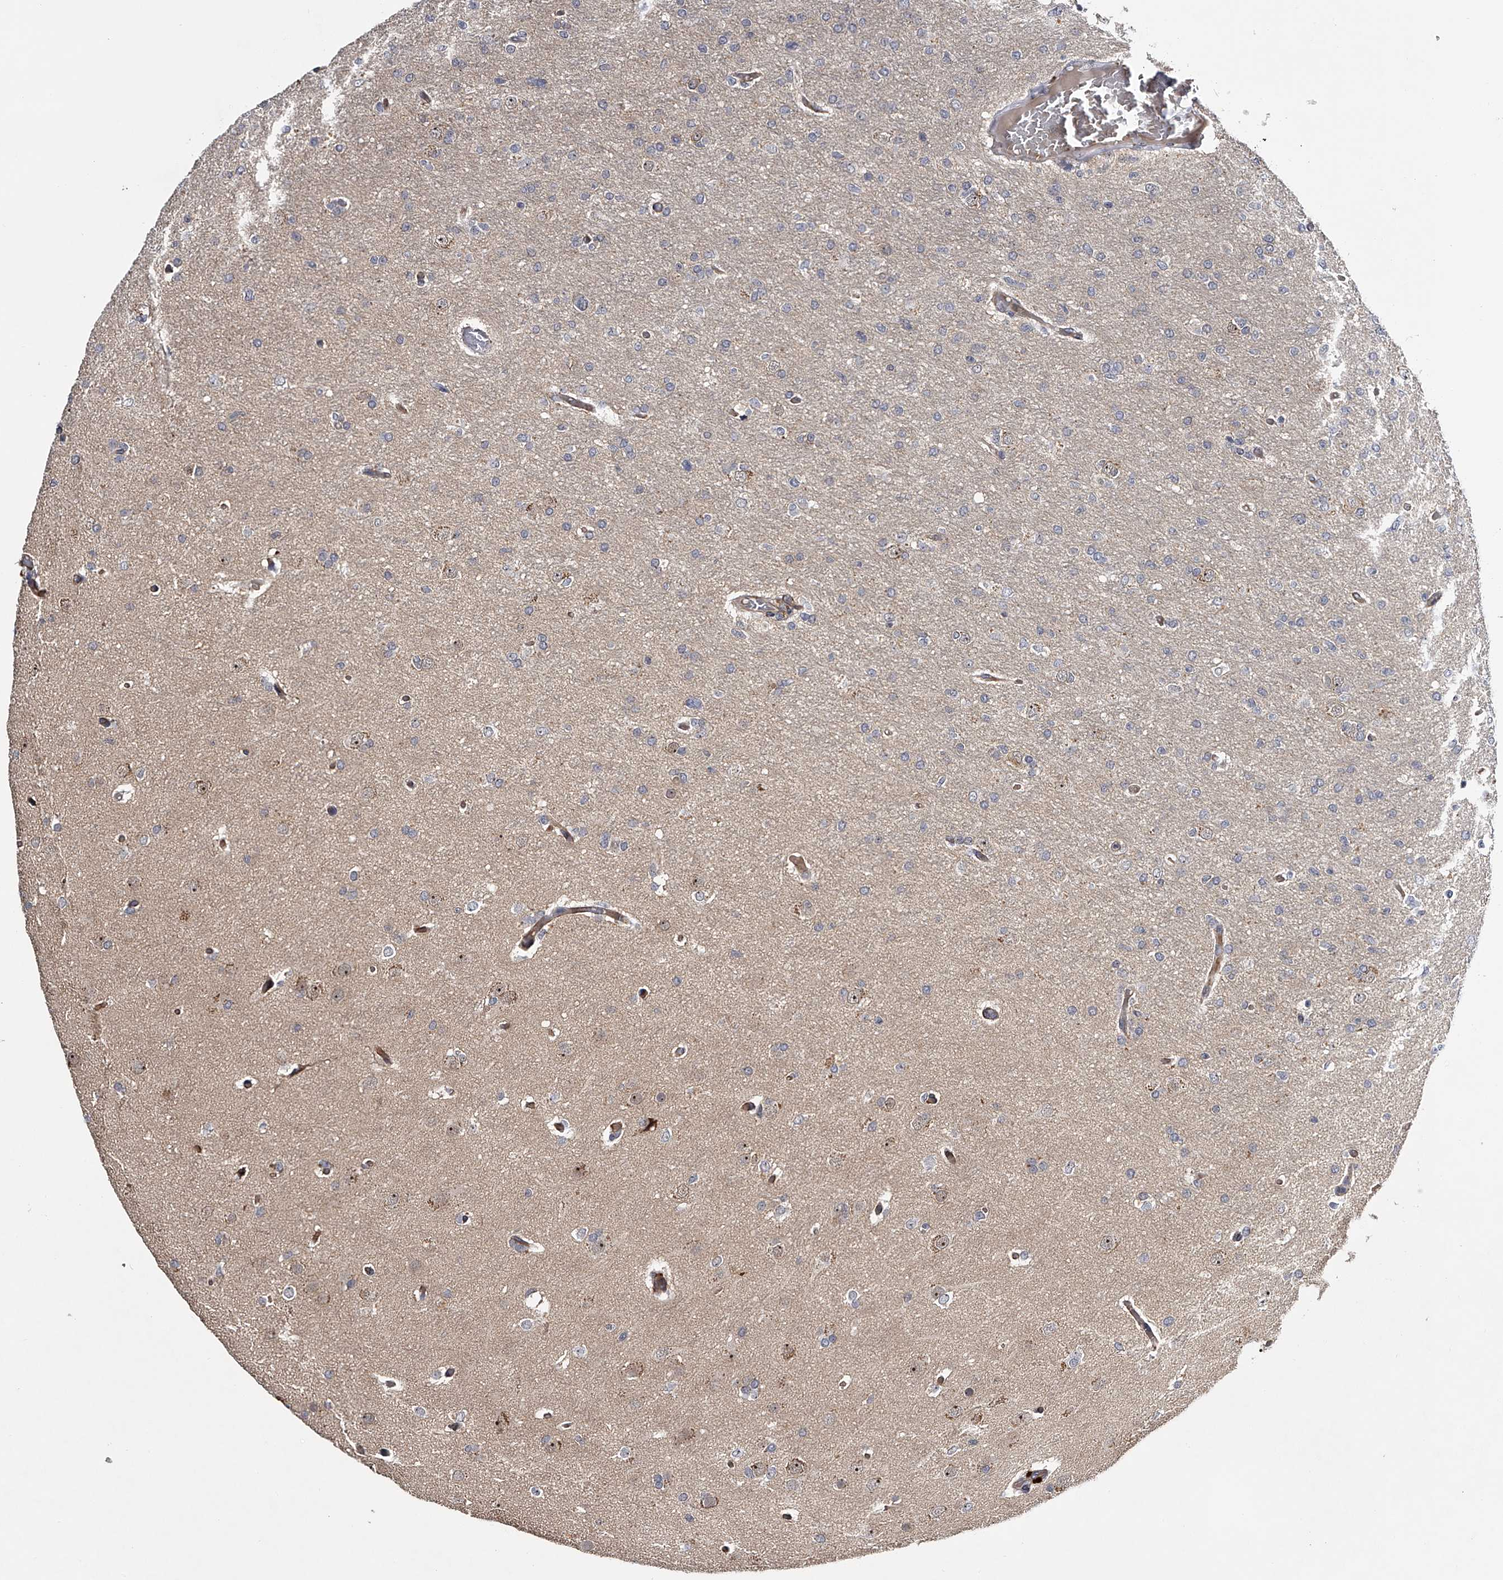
{"staining": {"intensity": "negative", "quantity": "none", "location": "none"}, "tissue": "glioma", "cell_type": "Tumor cells", "image_type": "cancer", "snomed": [{"axis": "morphology", "description": "Glioma, malignant, High grade"}, {"axis": "topography", "description": "Cerebral cortex"}], "caption": "Malignant high-grade glioma stained for a protein using immunohistochemistry displays no expression tumor cells.", "gene": "MDN1", "patient": {"sex": "female", "age": 36}}